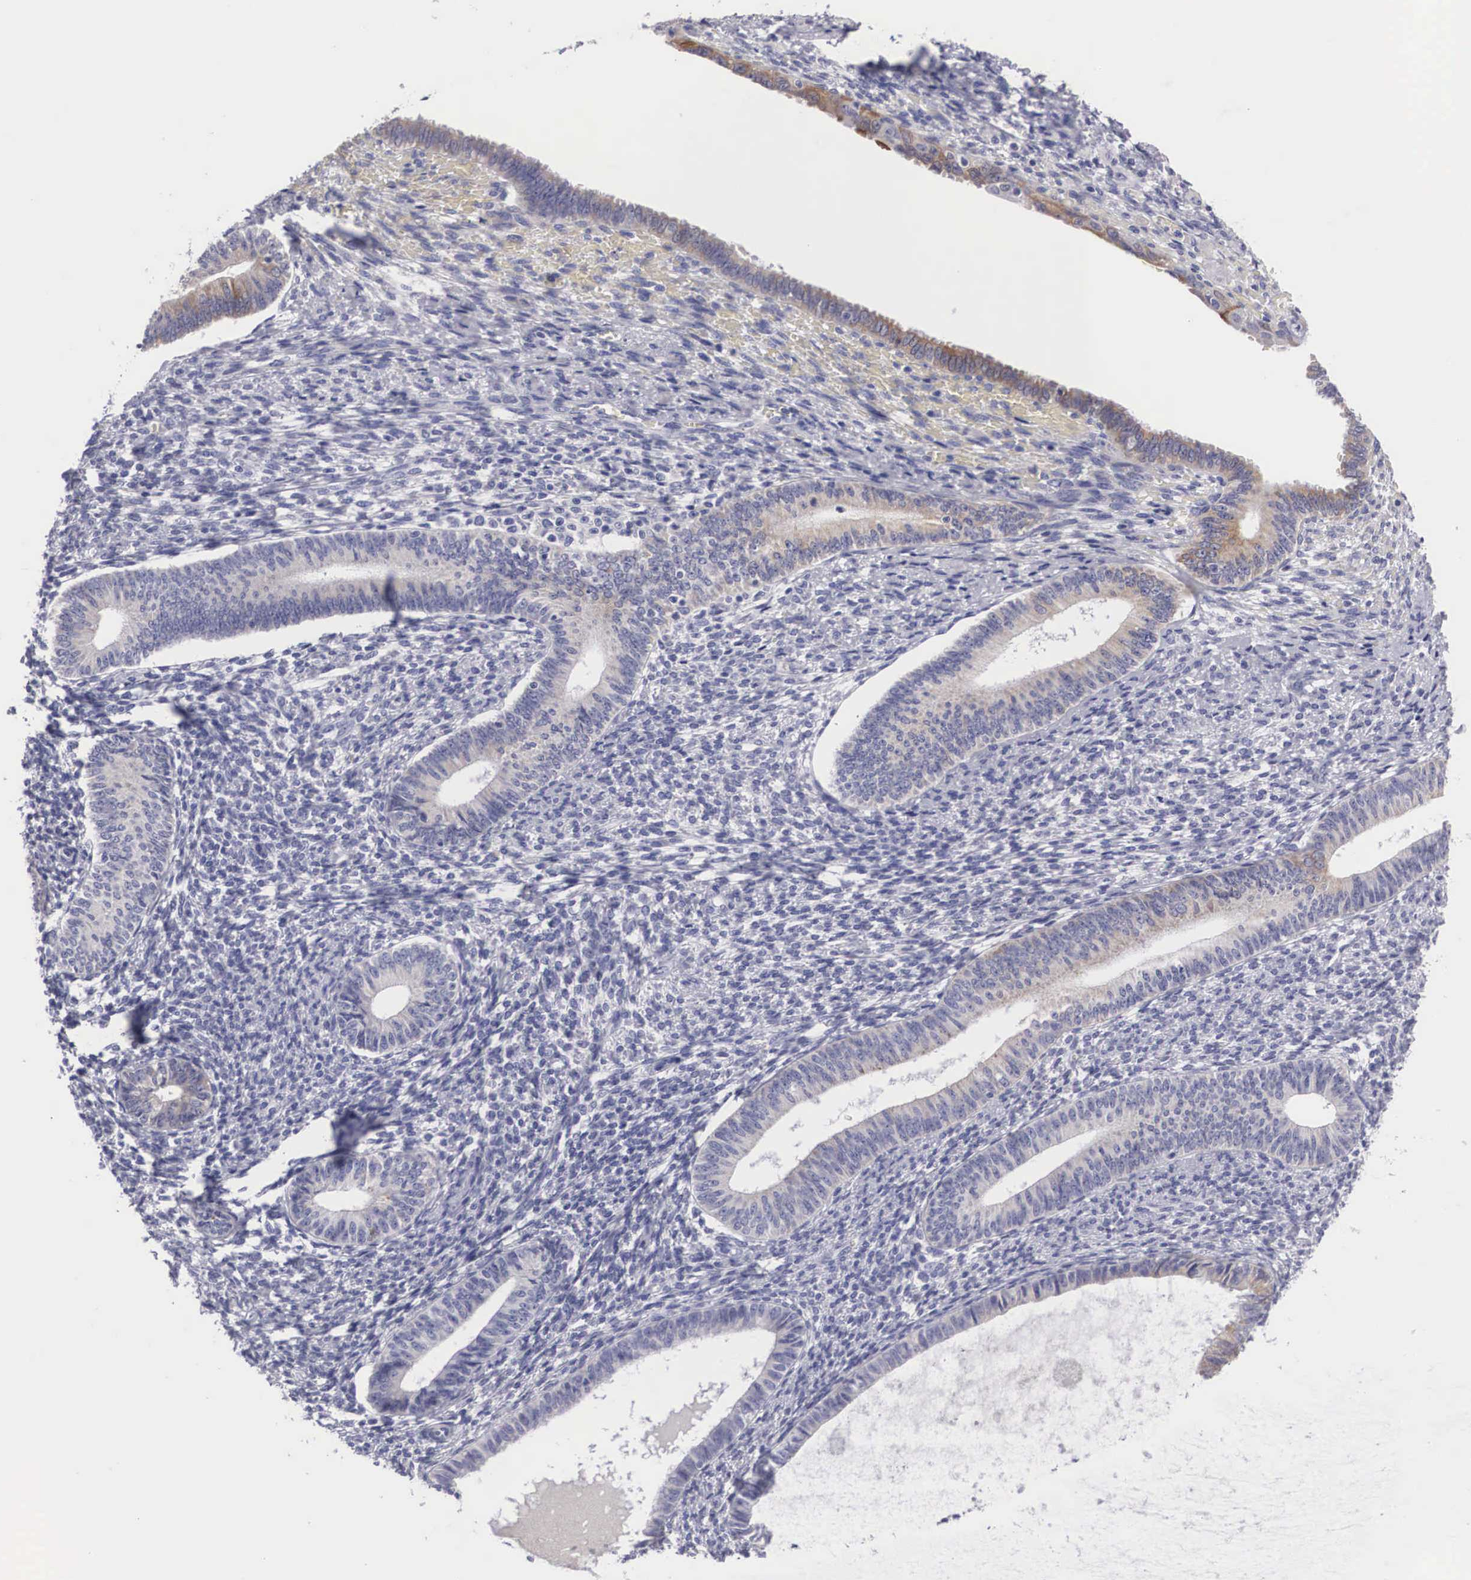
{"staining": {"intensity": "negative", "quantity": "none", "location": "none"}, "tissue": "endometrium", "cell_type": "Cells in endometrial stroma", "image_type": "normal", "snomed": [{"axis": "morphology", "description": "Normal tissue, NOS"}, {"axis": "topography", "description": "Endometrium"}], "caption": "Immunohistochemistry (IHC) micrograph of unremarkable endometrium stained for a protein (brown), which demonstrates no staining in cells in endometrial stroma.", "gene": "ARMCX3", "patient": {"sex": "female", "age": 82}}